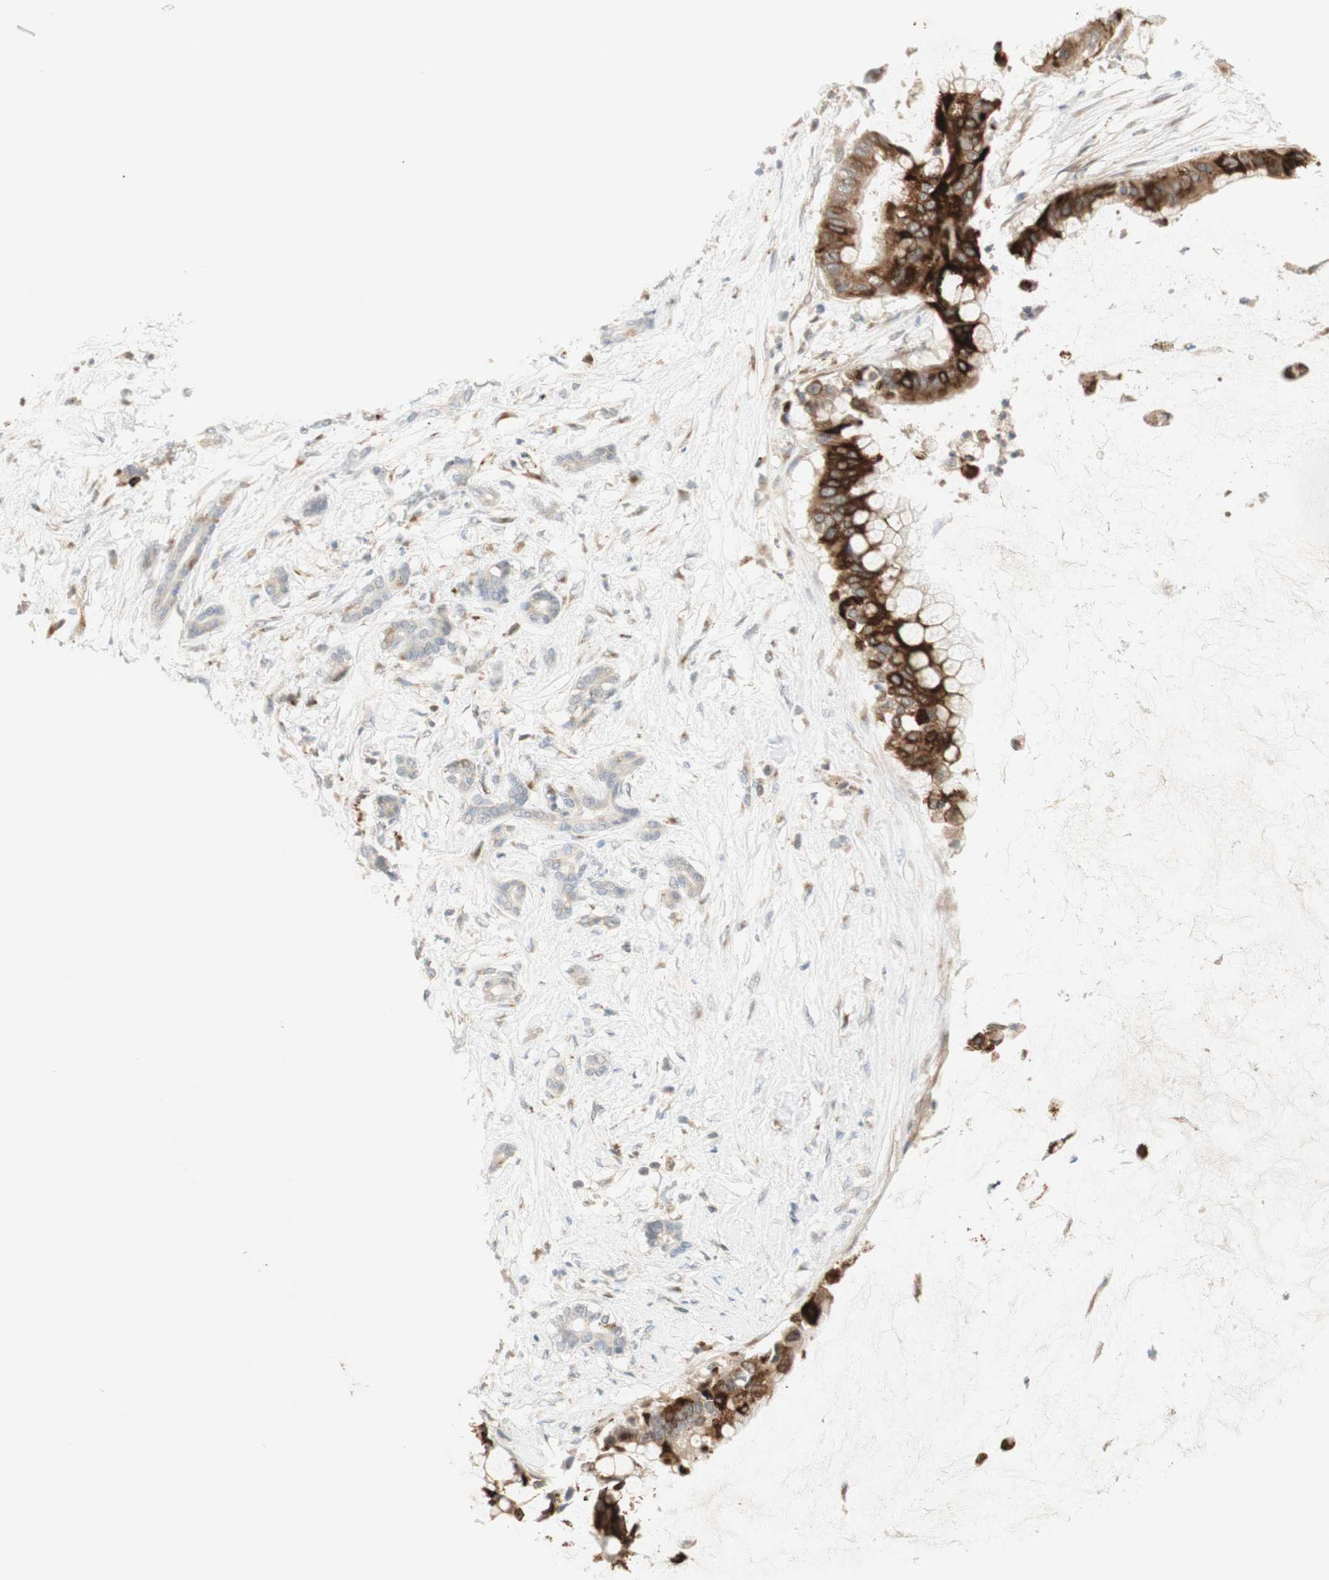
{"staining": {"intensity": "strong", "quantity": "25%-75%", "location": "cytoplasmic/membranous"}, "tissue": "pancreatic cancer", "cell_type": "Tumor cells", "image_type": "cancer", "snomed": [{"axis": "morphology", "description": "Adenocarcinoma, NOS"}, {"axis": "topography", "description": "Pancreas"}], "caption": "Tumor cells reveal high levels of strong cytoplasmic/membranous expression in approximately 25%-75% of cells in pancreatic cancer (adenocarcinoma).", "gene": "GAPT", "patient": {"sex": "male", "age": 41}}